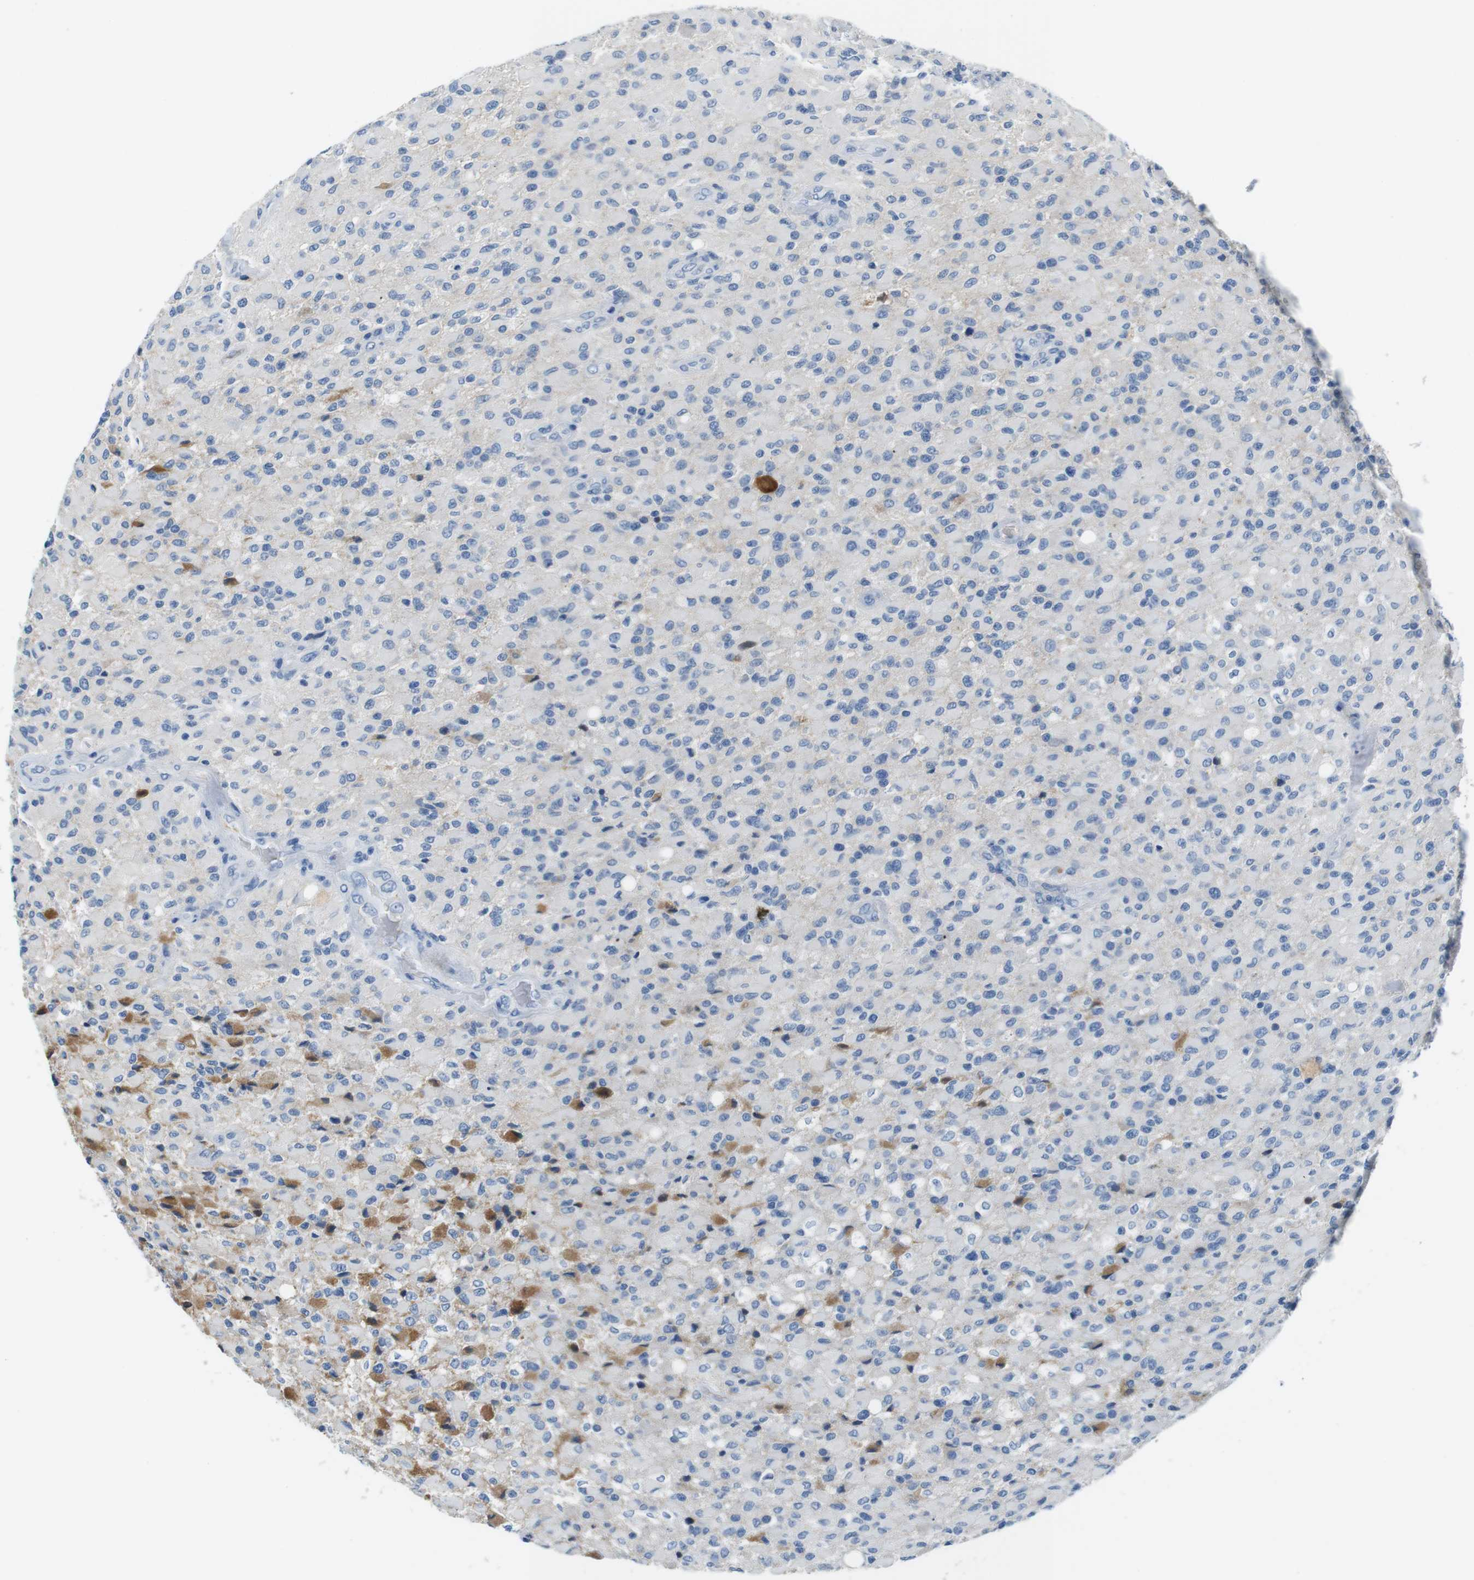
{"staining": {"intensity": "moderate", "quantity": "25%-75%", "location": "cytoplasmic/membranous"}, "tissue": "glioma", "cell_type": "Tumor cells", "image_type": "cancer", "snomed": [{"axis": "morphology", "description": "Glioma, malignant, High grade"}, {"axis": "topography", "description": "Brain"}], "caption": "Malignant glioma (high-grade) stained with DAB IHC demonstrates medium levels of moderate cytoplasmic/membranous positivity in approximately 25%-75% of tumor cells. (DAB (3,3'-diaminobenzidine) IHC, brown staining for protein, blue staining for nuclei).", "gene": "IGHD", "patient": {"sex": "male", "age": 71}}